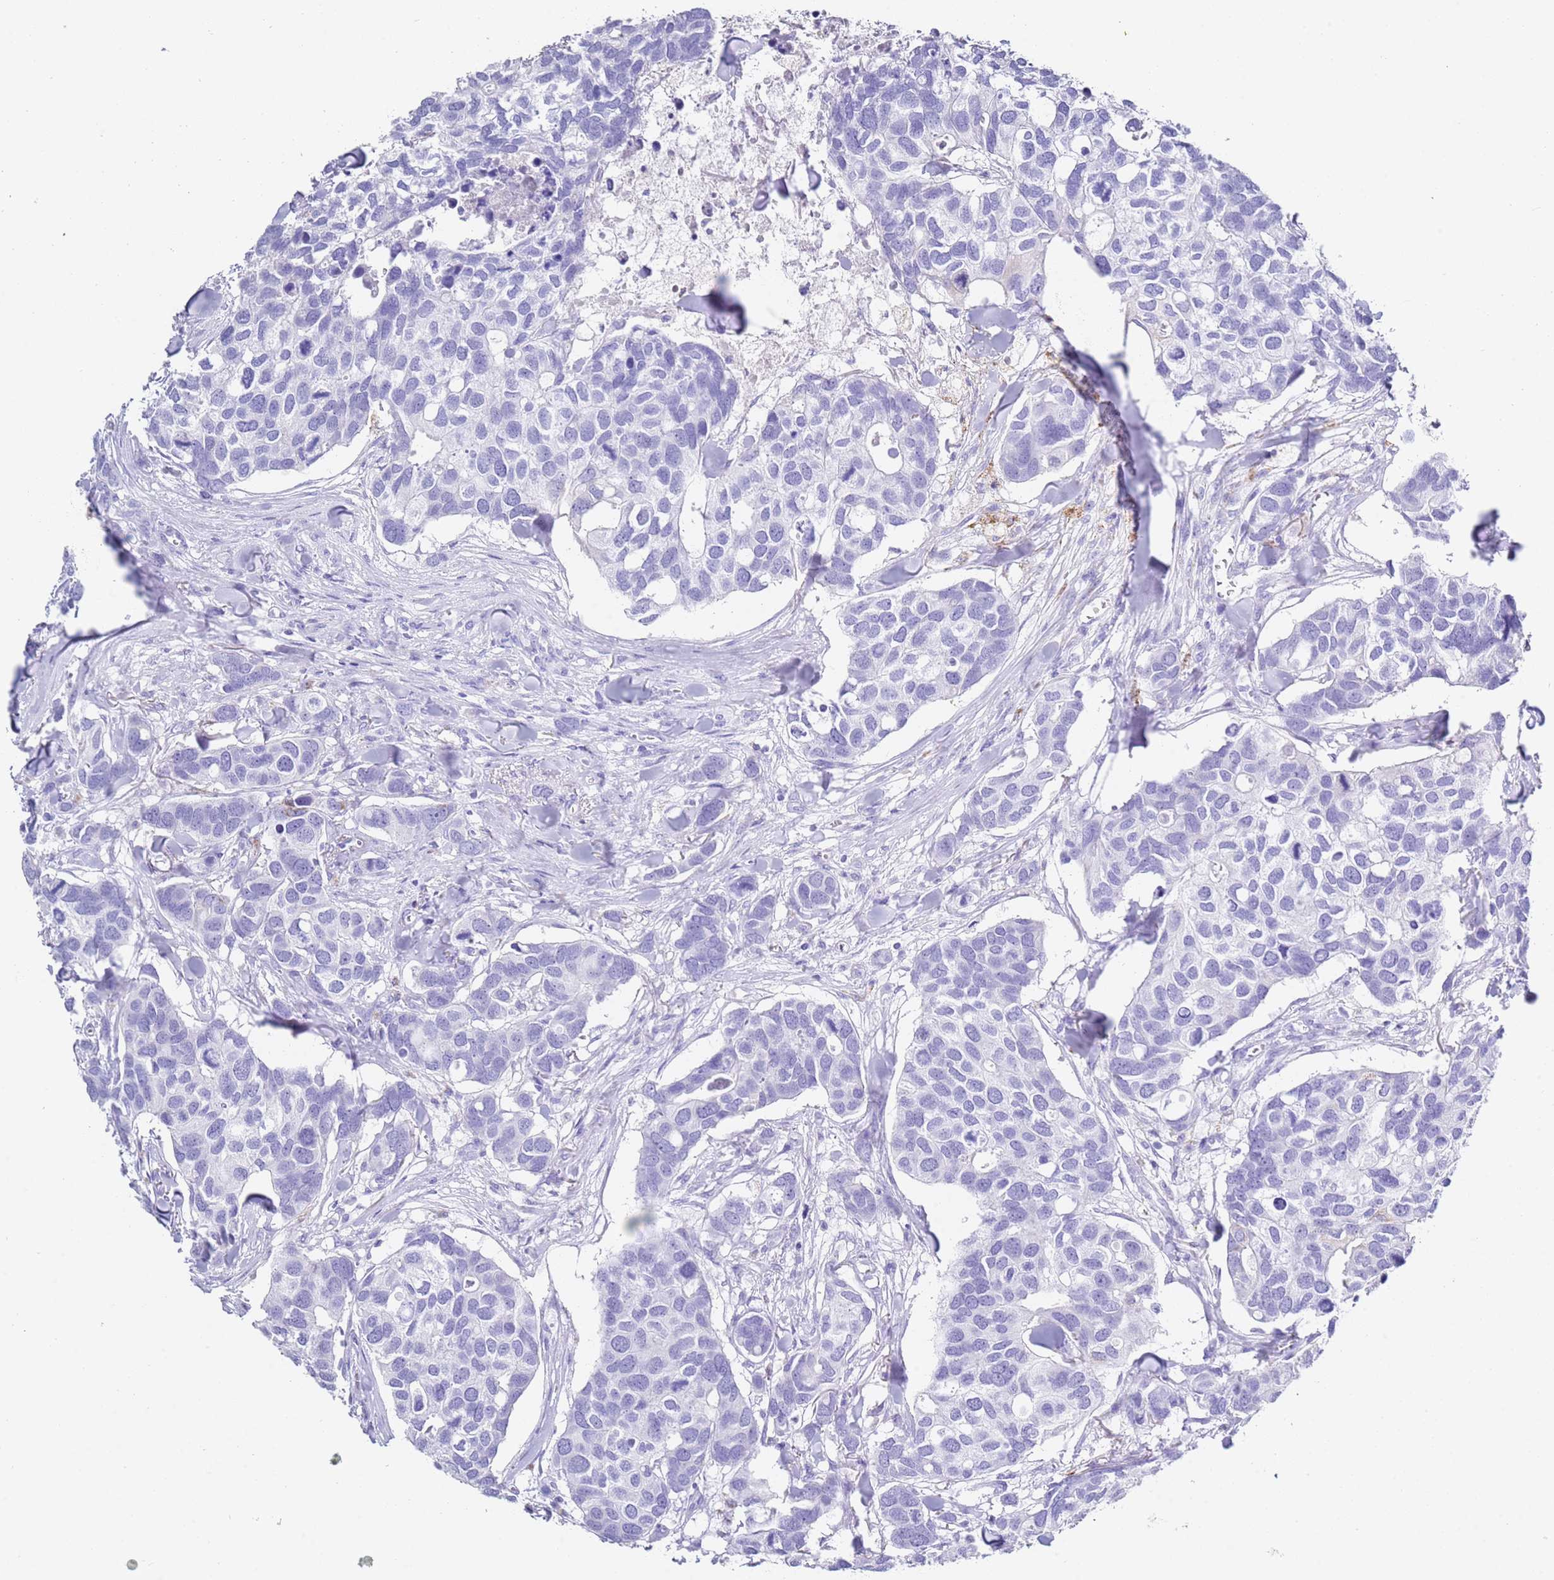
{"staining": {"intensity": "negative", "quantity": "none", "location": "none"}, "tissue": "breast cancer", "cell_type": "Tumor cells", "image_type": "cancer", "snomed": [{"axis": "morphology", "description": "Duct carcinoma"}, {"axis": "topography", "description": "Breast"}], "caption": "Human breast infiltrating ductal carcinoma stained for a protein using immunohistochemistry (IHC) displays no positivity in tumor cells.", "gene": "PTBP2", "patient": {"sex": "female", "age": 83}}